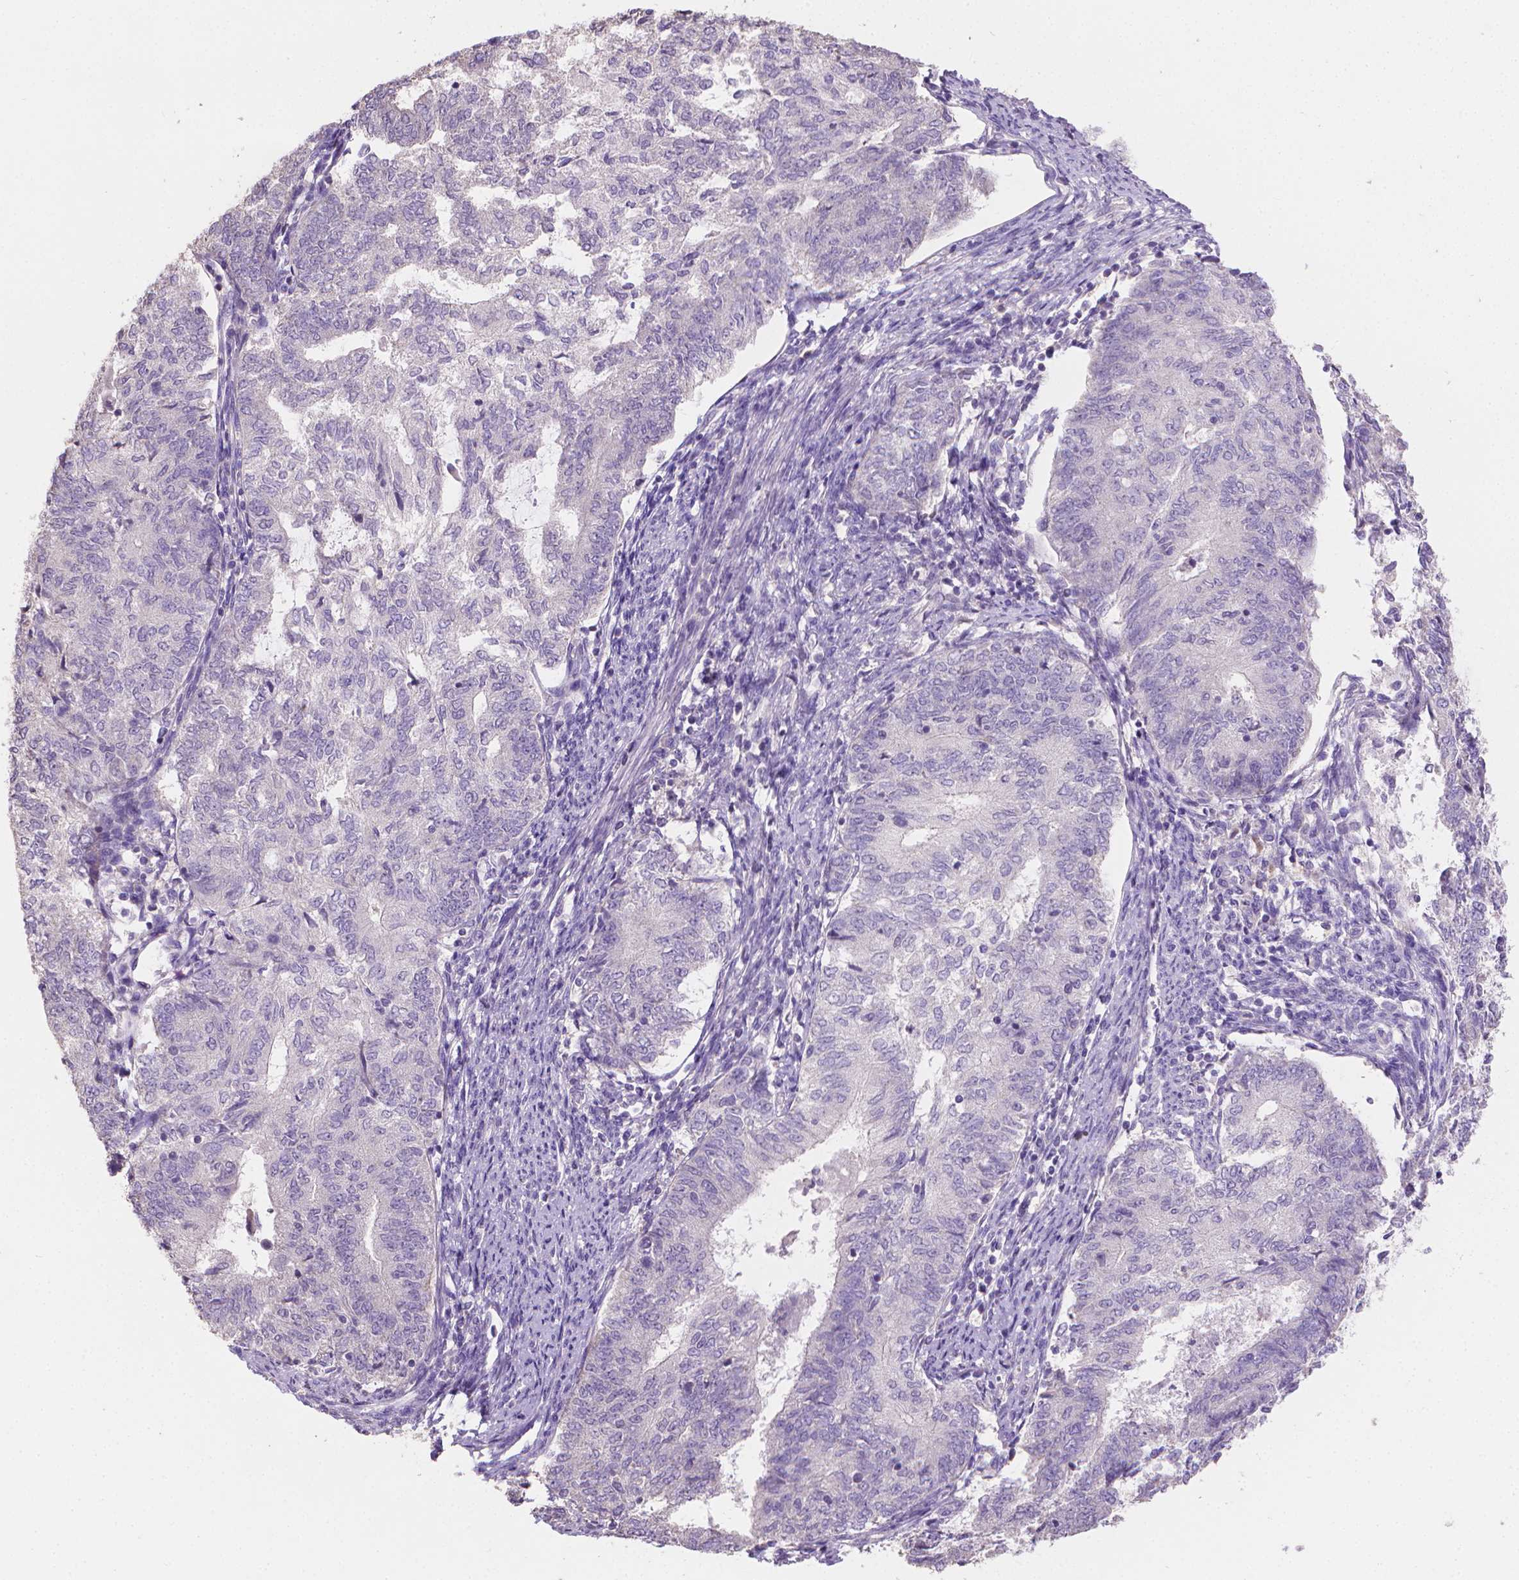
{"staining": {"intensity": "negative", "quantity": "none", "location": "none"}, "tissue": "endometrial cancer", "cell_type": "Tumor cells", "image_type": "cancer", "snomed": [{"axis": "morphology", "description": "Adenocarcinoma, NOS"}, {"axis": "topography", "description": "Endometrium"}], "caption": "This is a micrograph of immunohistochemistry staining of adenocarcinoma (endometrial), which shows no expression in tumor cells.", "gene": "CATIP", "patient": {"sex": "female", "age": 65}}